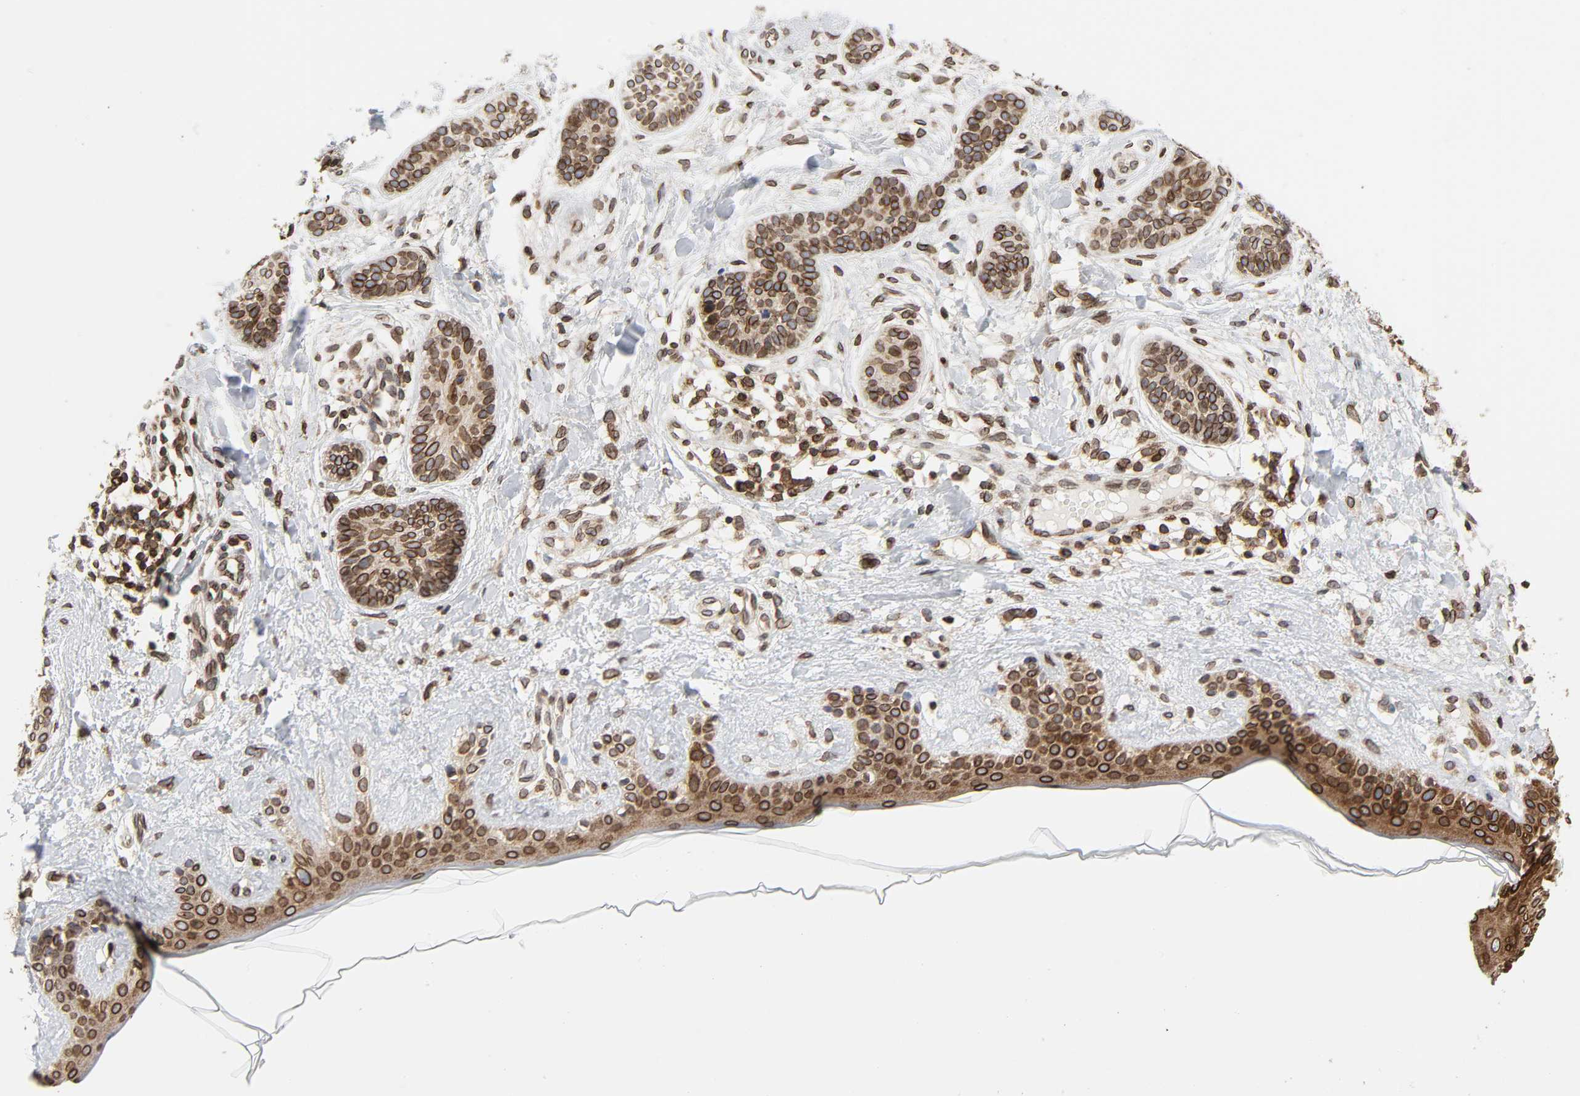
{"staining": {"intensity": "strong", "quantity": ">75%", "location": "cytoplasmic/membranous,nuclear"}, "tissue": "skin cancer", "cell_type": "Tumor cells", "image_type": "cancer", "snomed": [{"axis": "morphology", "description": "Normal tissue, NOS"}, {"axis": "morphology", "description": "Basal cell carcinoma"}, {"axis": "topography", "description": "Skin"}], "caption": "This histopathology image demonstrates immunohistochemistry staining of skin cancer (basal cell carcinoma), with high strong cytoplasmic/membranous and nuclear staining in approximately >75% of tumor cells.", "gene": "RANGAP1", "patient": {"sex": "male", "age": 63}}